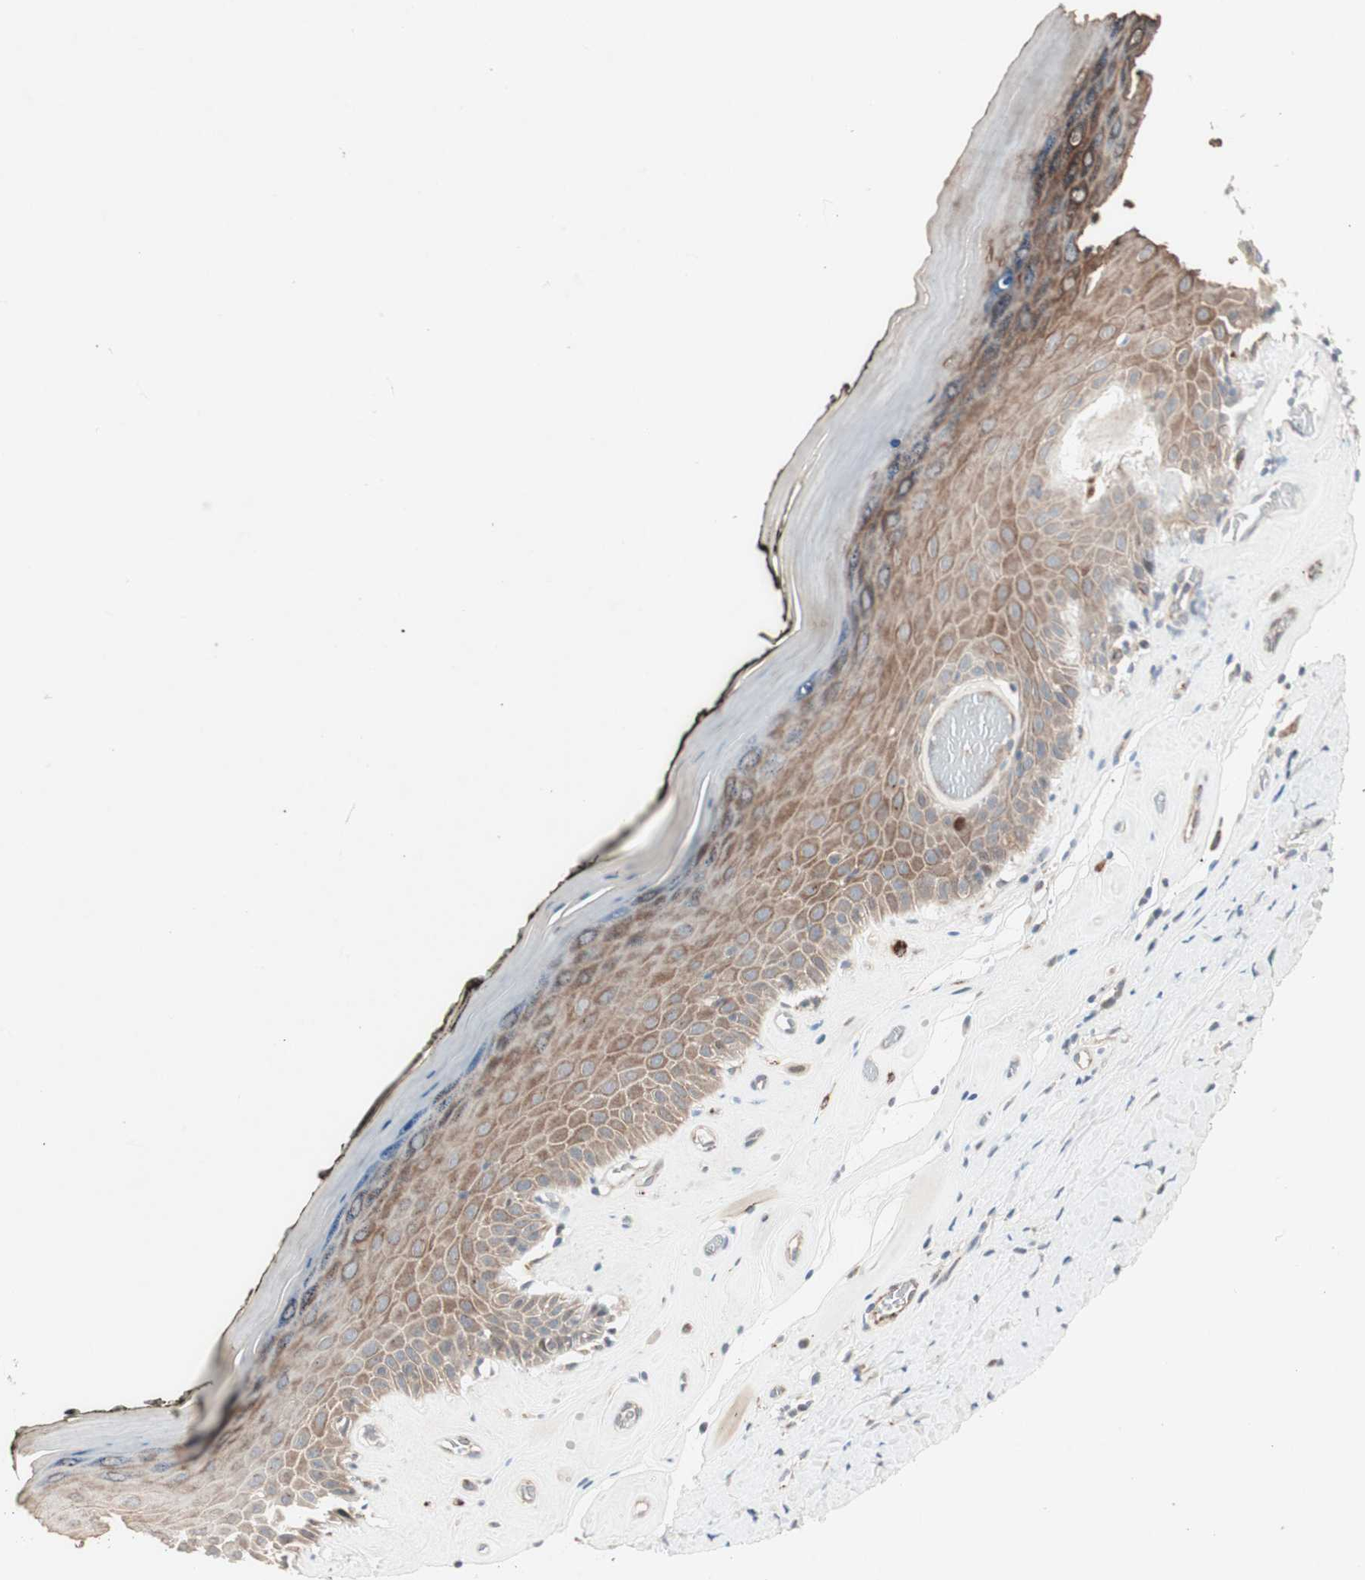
{"staining": {"intensity": "moderate", "quantity": ">75%", "location": "cytoplasmic/membranous"}, "tissue": "skin", "cell_type": "Epidermal cells", "image_type": "normal", "snomed": [{"axis": "morphology", "description": "Normal tissue, NOS"}, {"axis": "morphology", "description": "Inflammation, NOS"}, {"axis": "topography", "description": "Vulva"}], "caption": "This histopathology image displays immunohistochemistry (IHC) staining of unremarkable skin, with medium moderate cytoplasmic/membranous expression in about >75% of epidermal cells.", "gene": "FGFR4", "patient": {"sex": "female", "age": 84}}